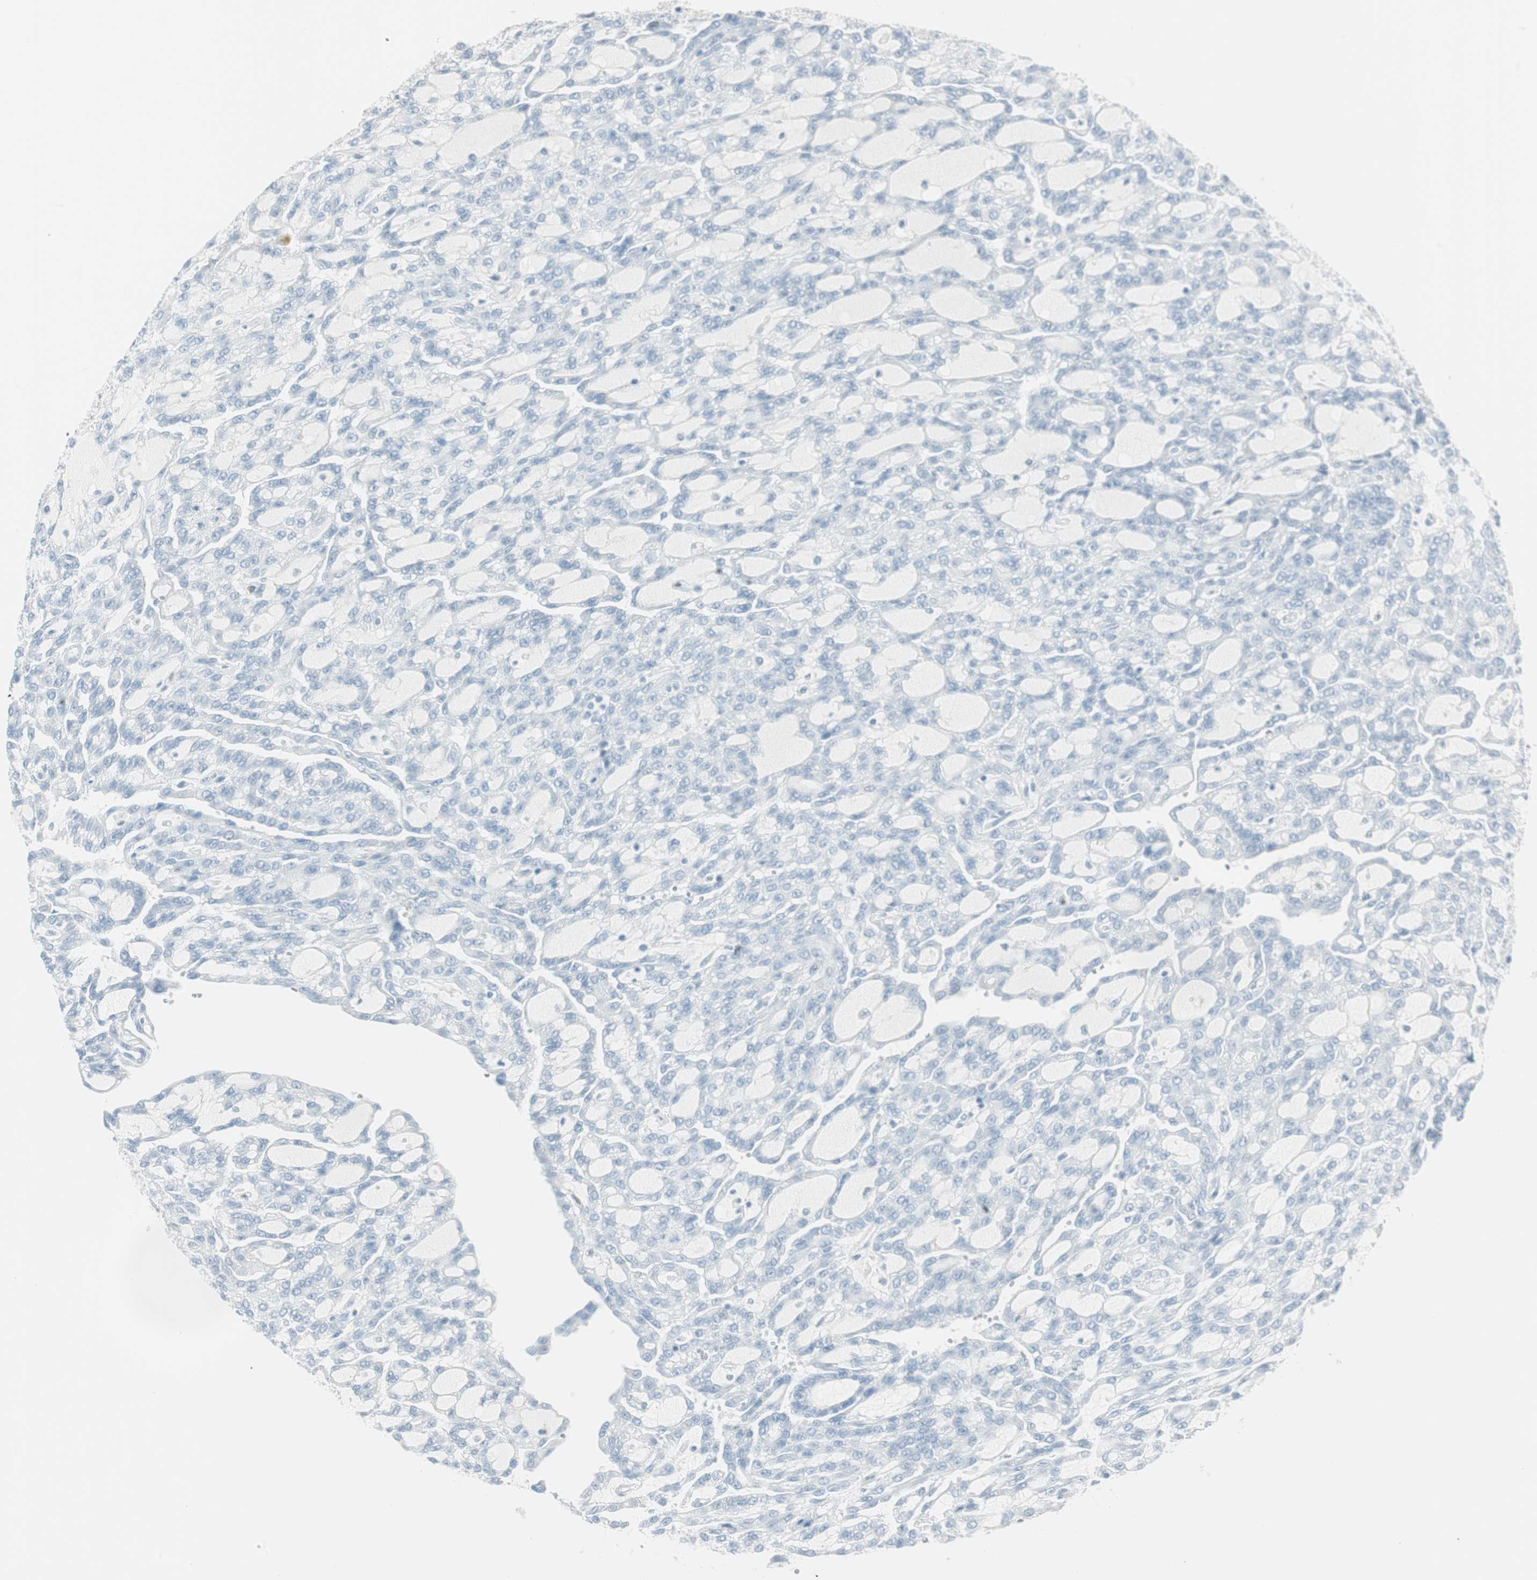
{"staining": {"intensity": "negative", "quantity": "none", "location": "none"}, "tissue": "renal cancer", "cell_type": "Tumor cells", "image_type": "cancer", "snomed": [{"axis": "morphology", "description": "Adenocarcinoma, NOS"}, {"axis": "topography", "description": "Kidney"}], "caption": "Immunohistochemistry (IHC) micrograph of adenocarcinoma (renal) stained for a protein (brown), which displays no staining in tumor cells.", "gene": "ITLN2", "patient": {"sex": "male", "age": 63}}